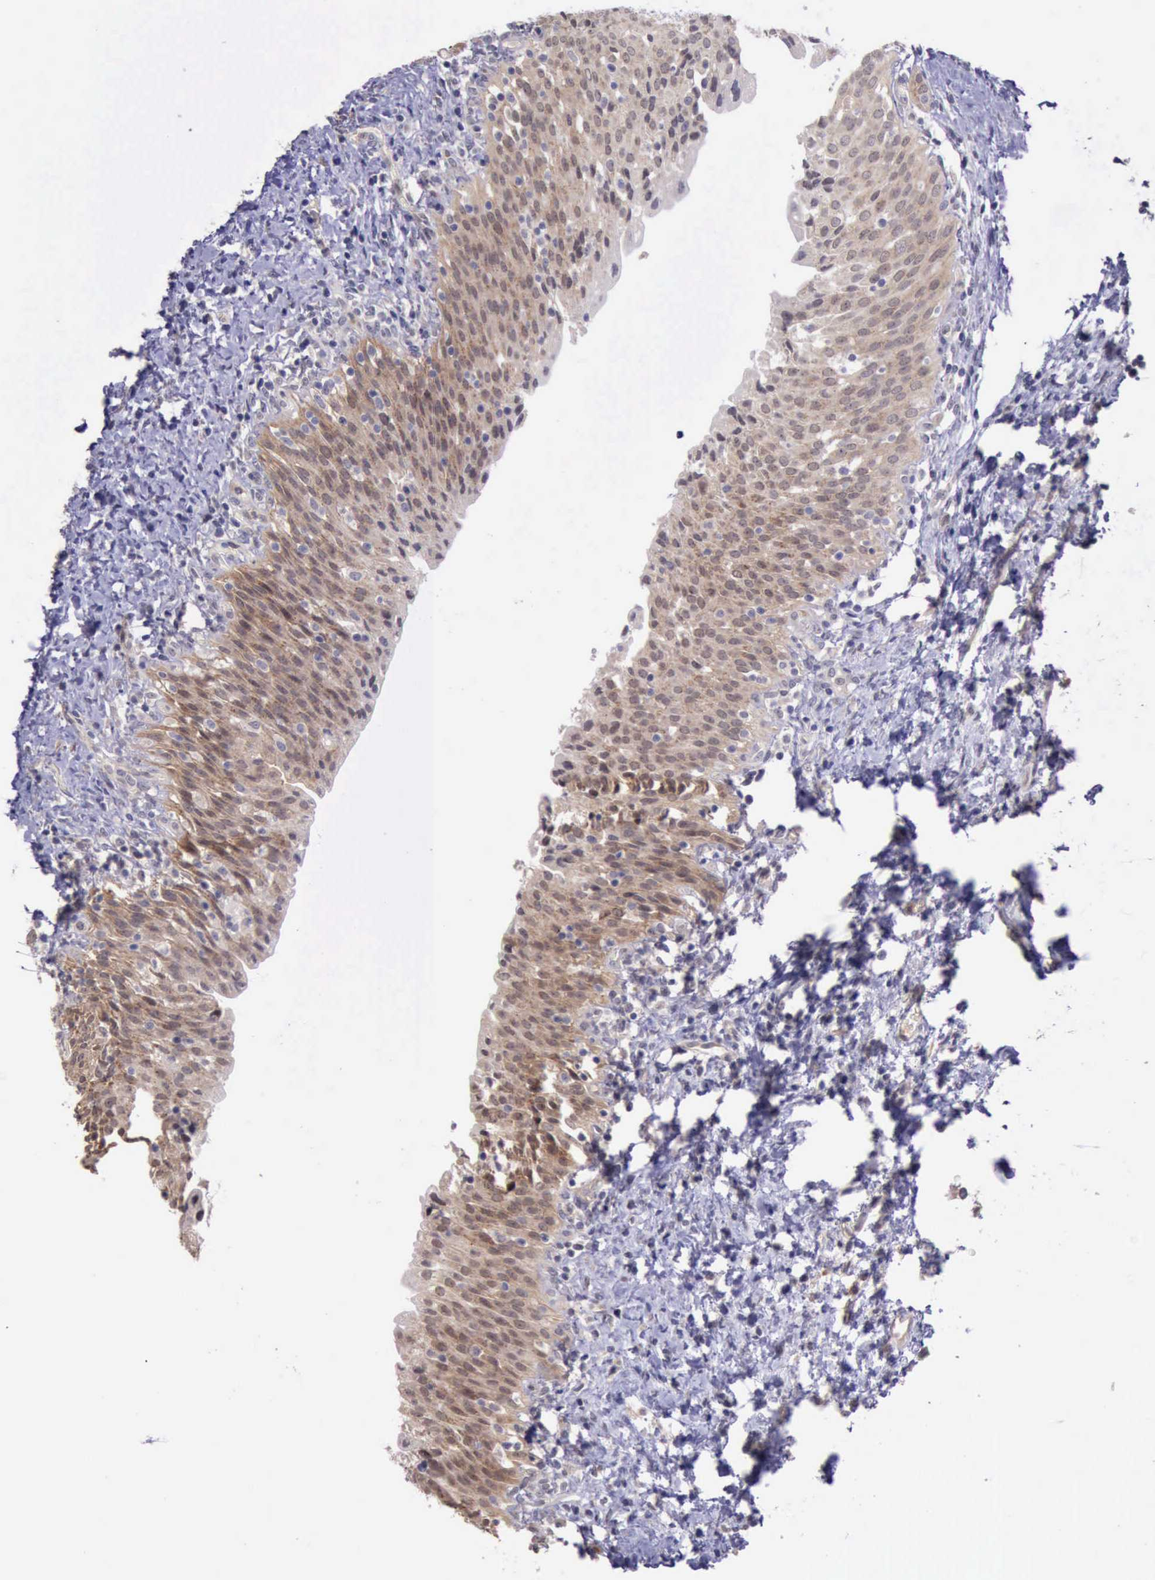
{"staining": {"intensity": "weak", "quantity": ">75%", "location": "cytoplasmic/membranous"}, "tissue": "urinary bladder", "cell_type": "Urothelial cells", "image_type": "normal", "snomed": [{"axis": "morphology", "description": "Normal tissue, NOS"}, {"axis": "topography", "description": "Urinary bladder"}], "caption": "This is an image of immunohistochemistry (IHC) staining of benign urinary bladder, which shows weak staining in the cytoplasmic/membranous of urothelial cells.", "gene": "PLEK2", "patient": {"sex": "male", "age": 51}}